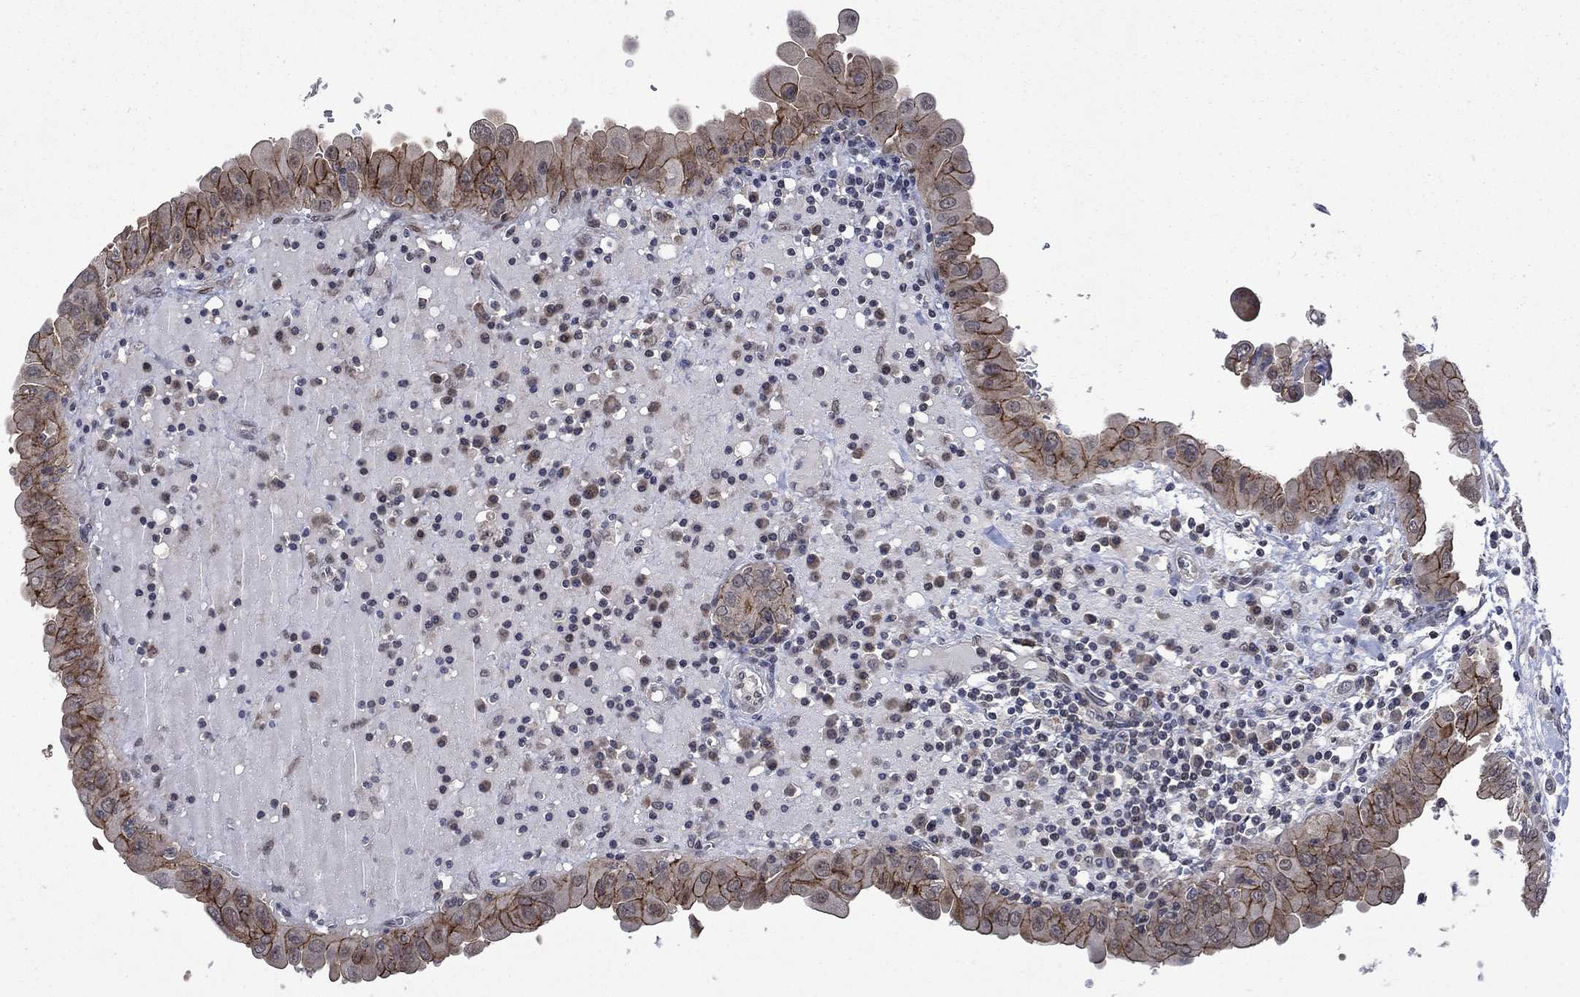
{"staining": {"intensity": "strong", "quantity": "<25%", "location": "cytoplasmic/membranous"}, "tissue": "thyroid cancer", "cell_type": "Tumor cells", "image_type": "cancer", "snomed": [{"axis": "morphology", "description": "Papillary adenocarcinoma, NOS"}, {"axis": "topography", "description": "Thyroid gland"}], "caption": "Strong cytoplasmic/membranous positivity for a protein is identified in approximately <25% of tumor cells of papillary adenocarcinoma (thyroid) using IHC.", "gene": "PPP1R9A", "patient": {"sex": "female", "age": 37}}